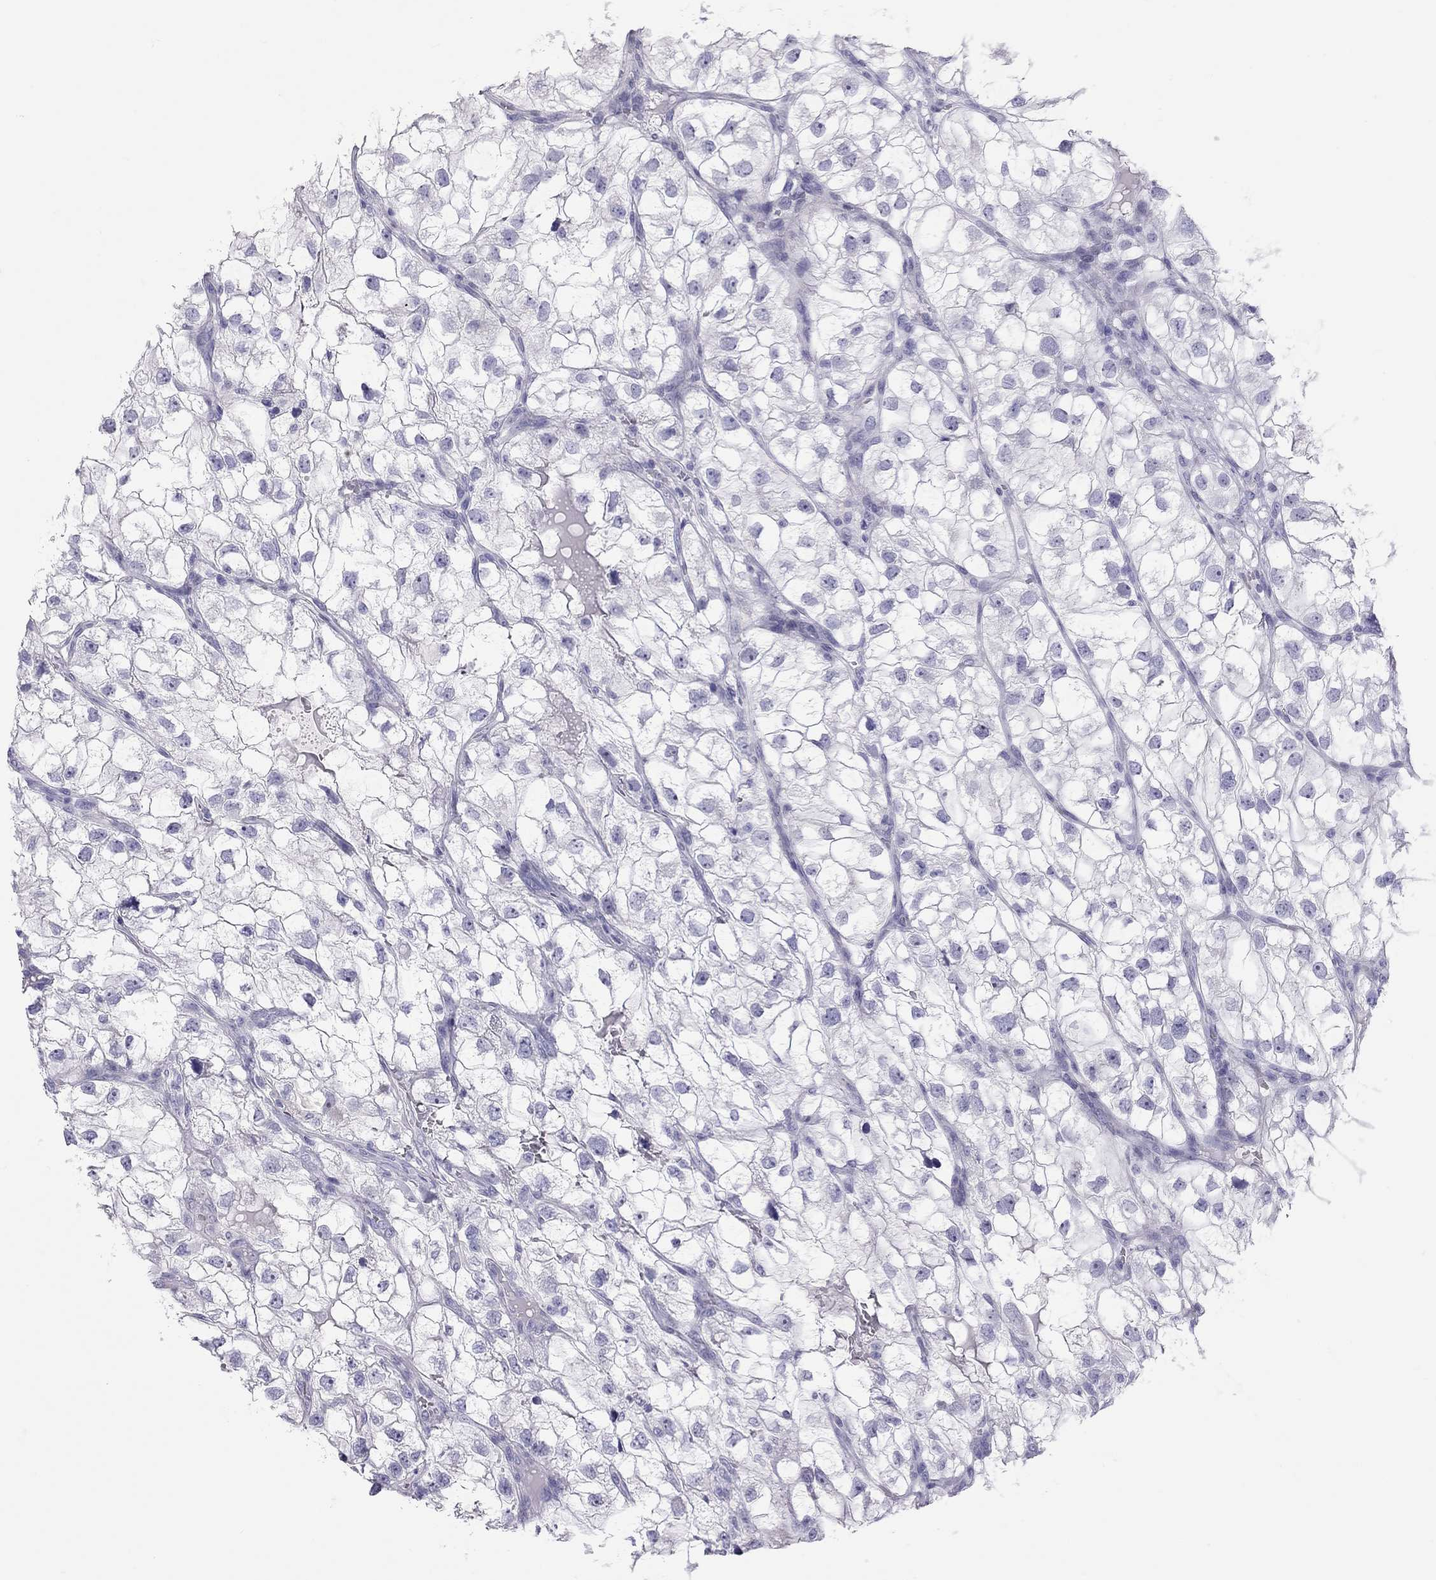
{"staining": {"intensity": "negative", "quantity": "none", "location": "none"}, "tissue": "renal cancer", "cell_type": "Tumor cells", "image_type": "cancer", "snomed": [{"axis": "morphology", "description": "Adenocarcinoma, NOS"}, {"axis": "topography", "description": "Kidney"}], "caption": "Tumor cells are negative for protein expression in human renal cancer.", "gene": "STAG3", "patient": {"sex": "male", "age": 59}}